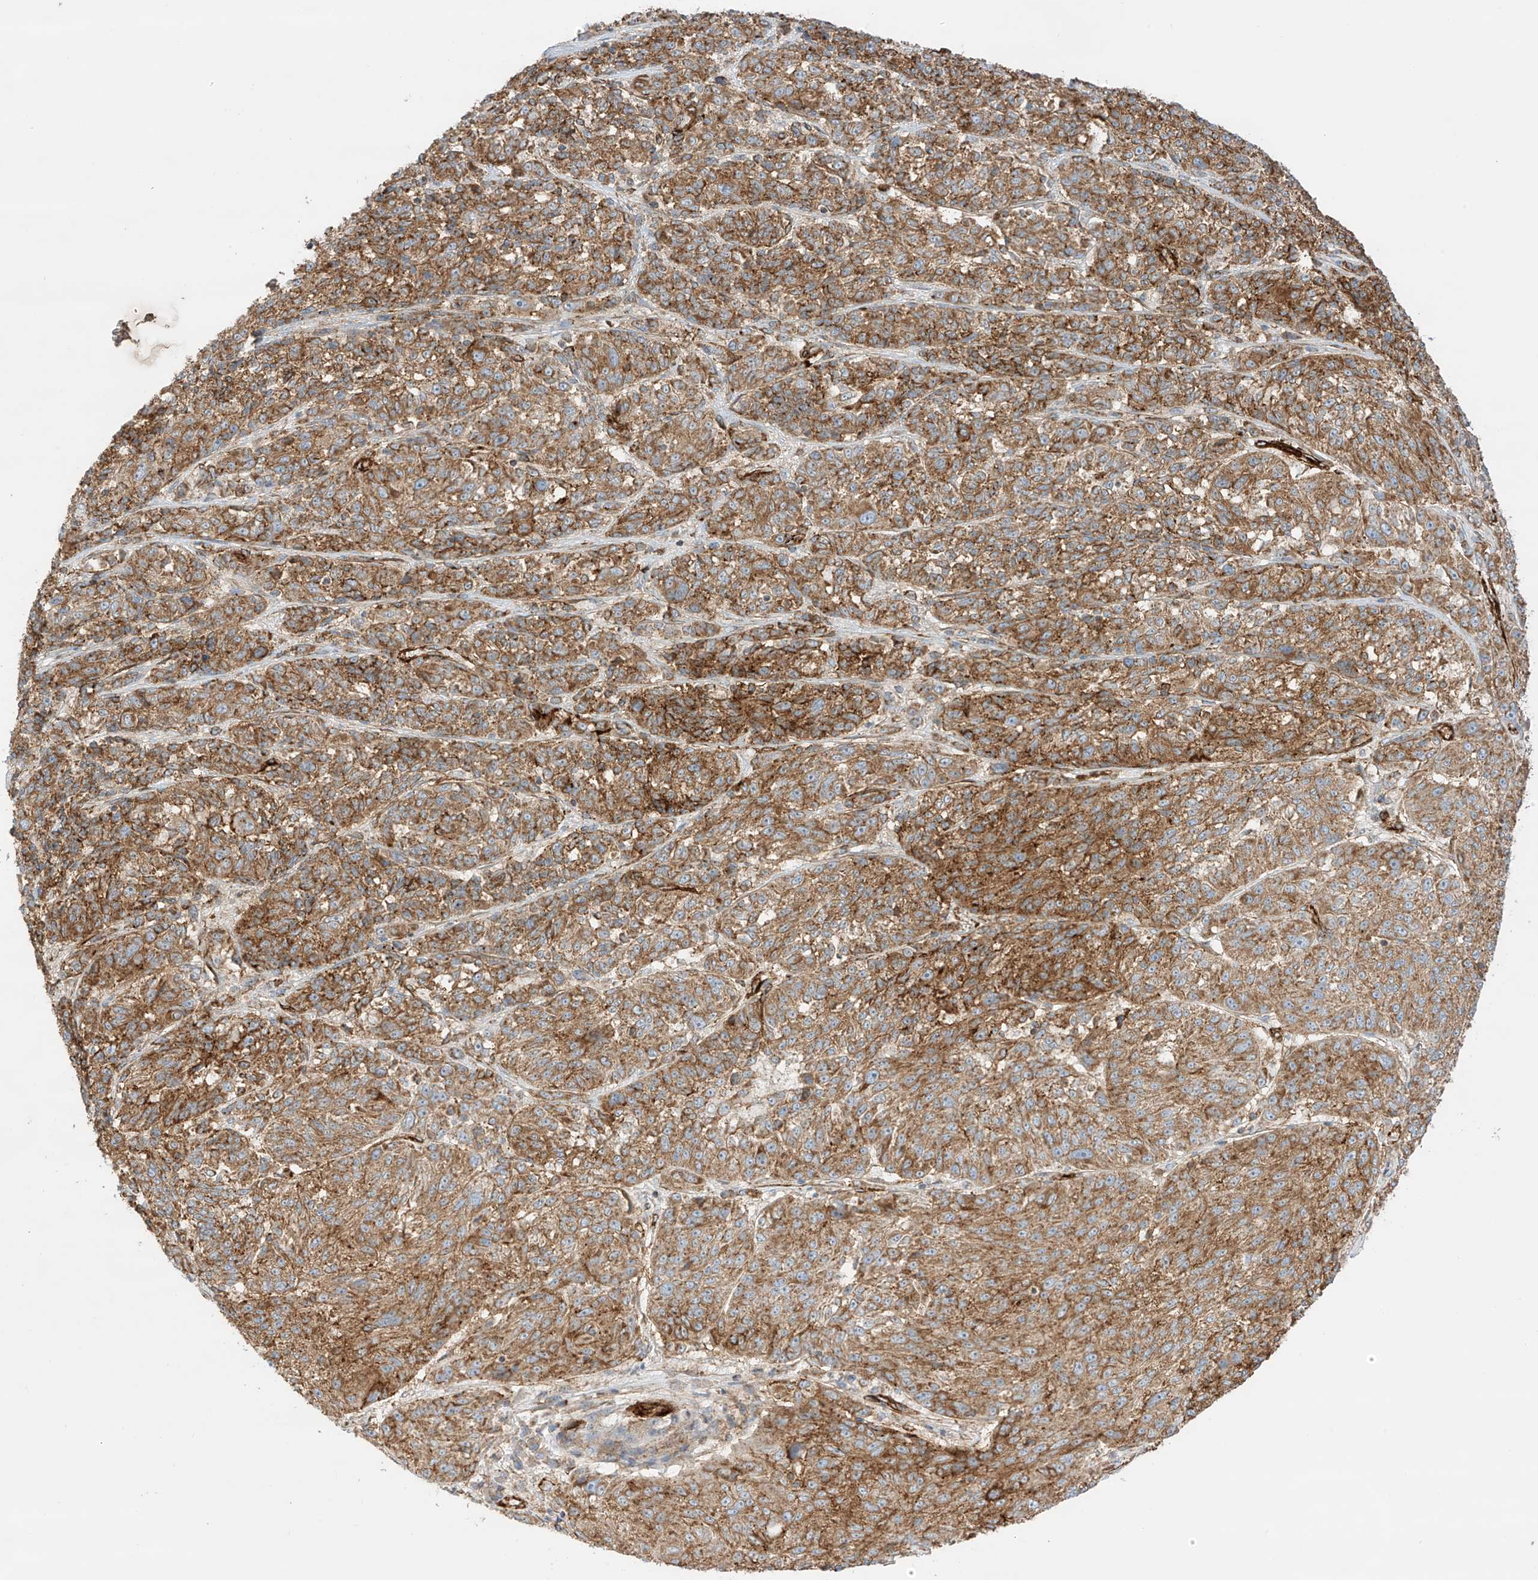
{"staining": {"intensity": "moderate", "quantity": ">75%", "location": "cytoplasmic/membranous"}, "tissue": "melanoma", "cell_type": "Tumor cells", "image_type": "cancer", "snomed": [{"axis": "morphology", "description": "Malignant melanoma, NOS"}, {"axis": "topography", "description": "Skin"}], "caption": "There is medium levels of moderate cytoplasmic/membranous expression in tumor cells of melanoma, as demonstrated by immunohistochemical staining (brown color).", "gene": "ABCB7", "patient": {"sex": "male", "age": 53}}